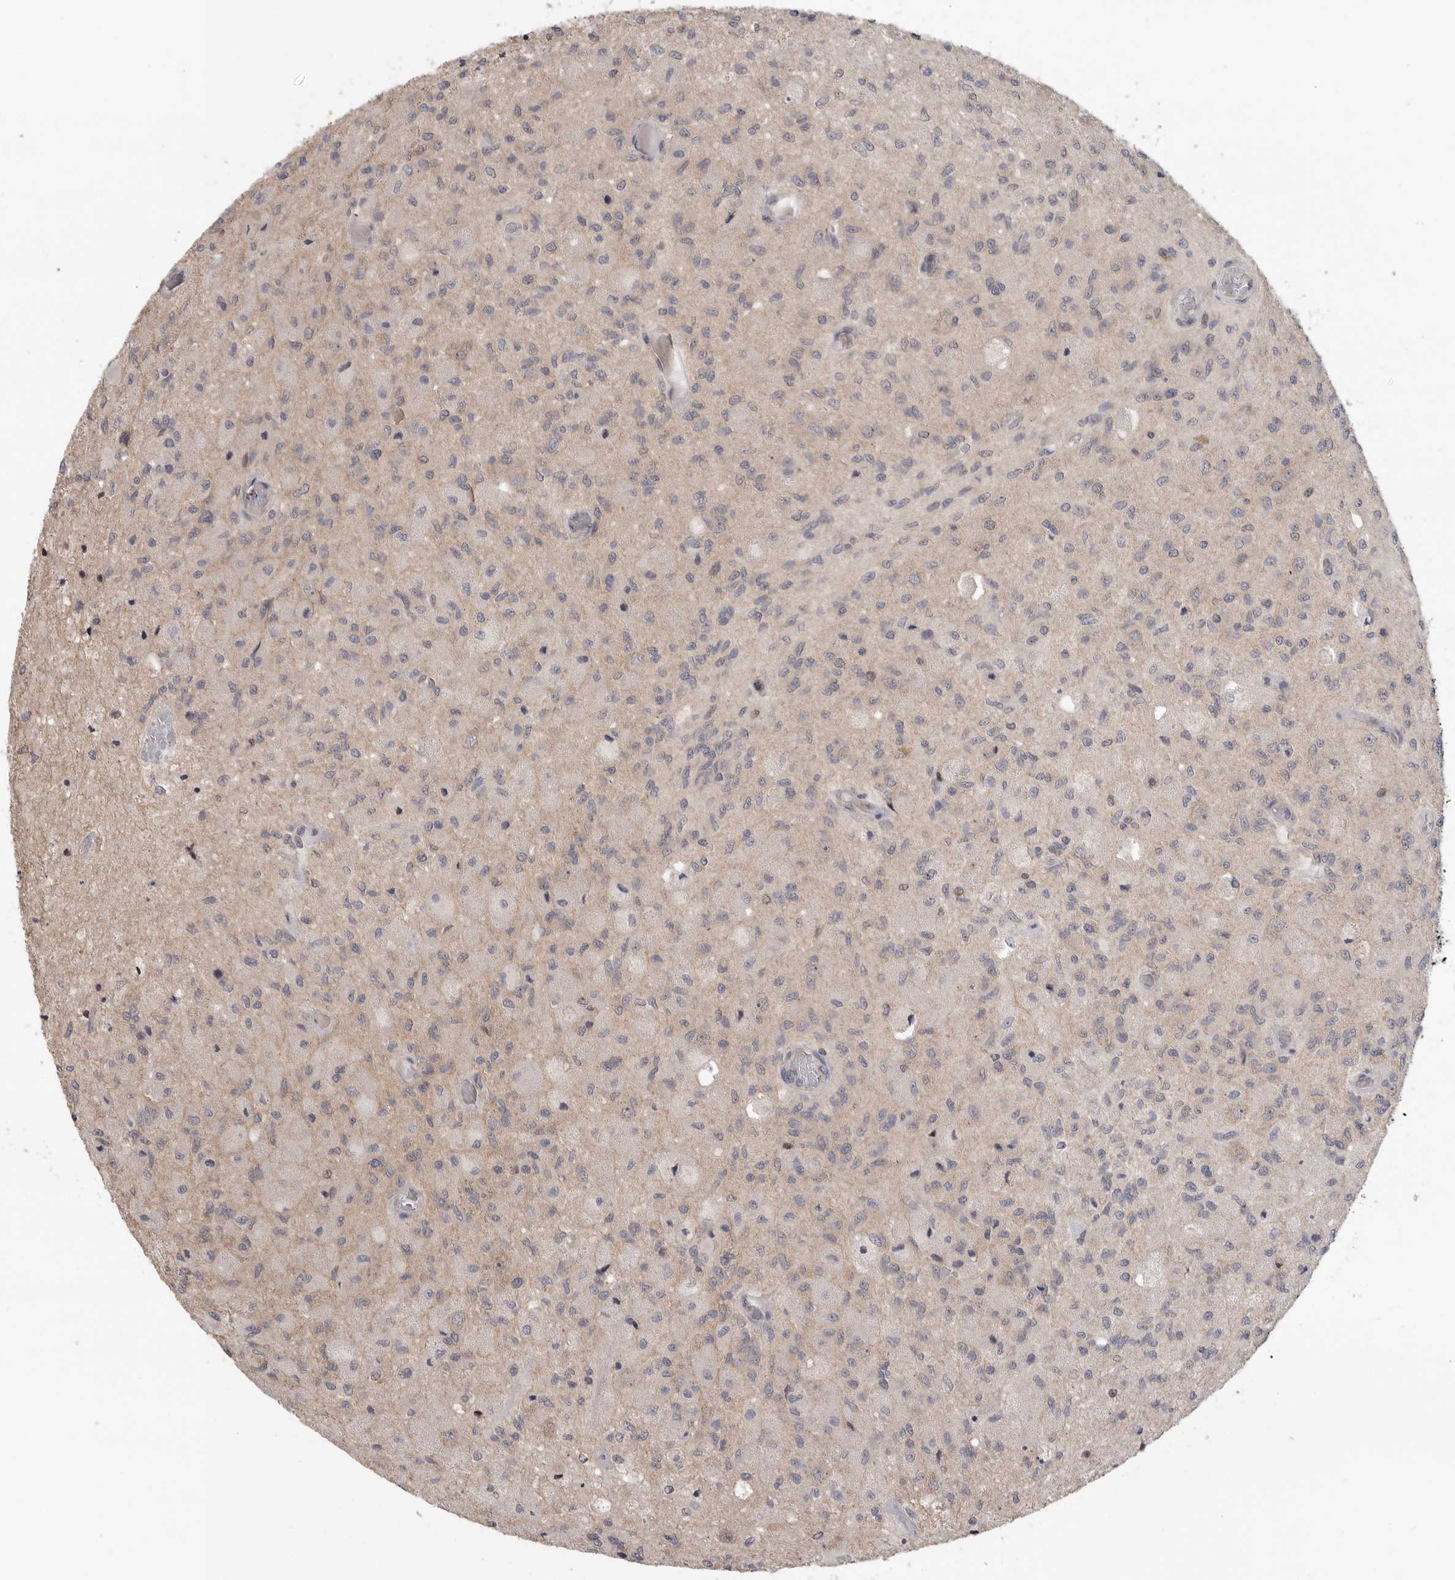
{"staining": {"intensity": "weak", "quantity": "<25%", "location": "cytoplasmic/membranous"}, "tissue": "glioma", "cell_type": "Tumor cells", "image_type": "cancer", "snomed": [{"axis": "morphology", "description": "Normal tissue, NOS"}, {"axis": "morphology", "description": "Glioma, malignant, High grade"}, {"axis": "topography", "description": "Cerebral cortex"}], "caption": "This is a micrograph of immunohistochemistry (IHC) staining of glioma, which shows no staining in tumor cells.", "gene": "KLK5", "patient": {"sex": "male", "age": 77}}